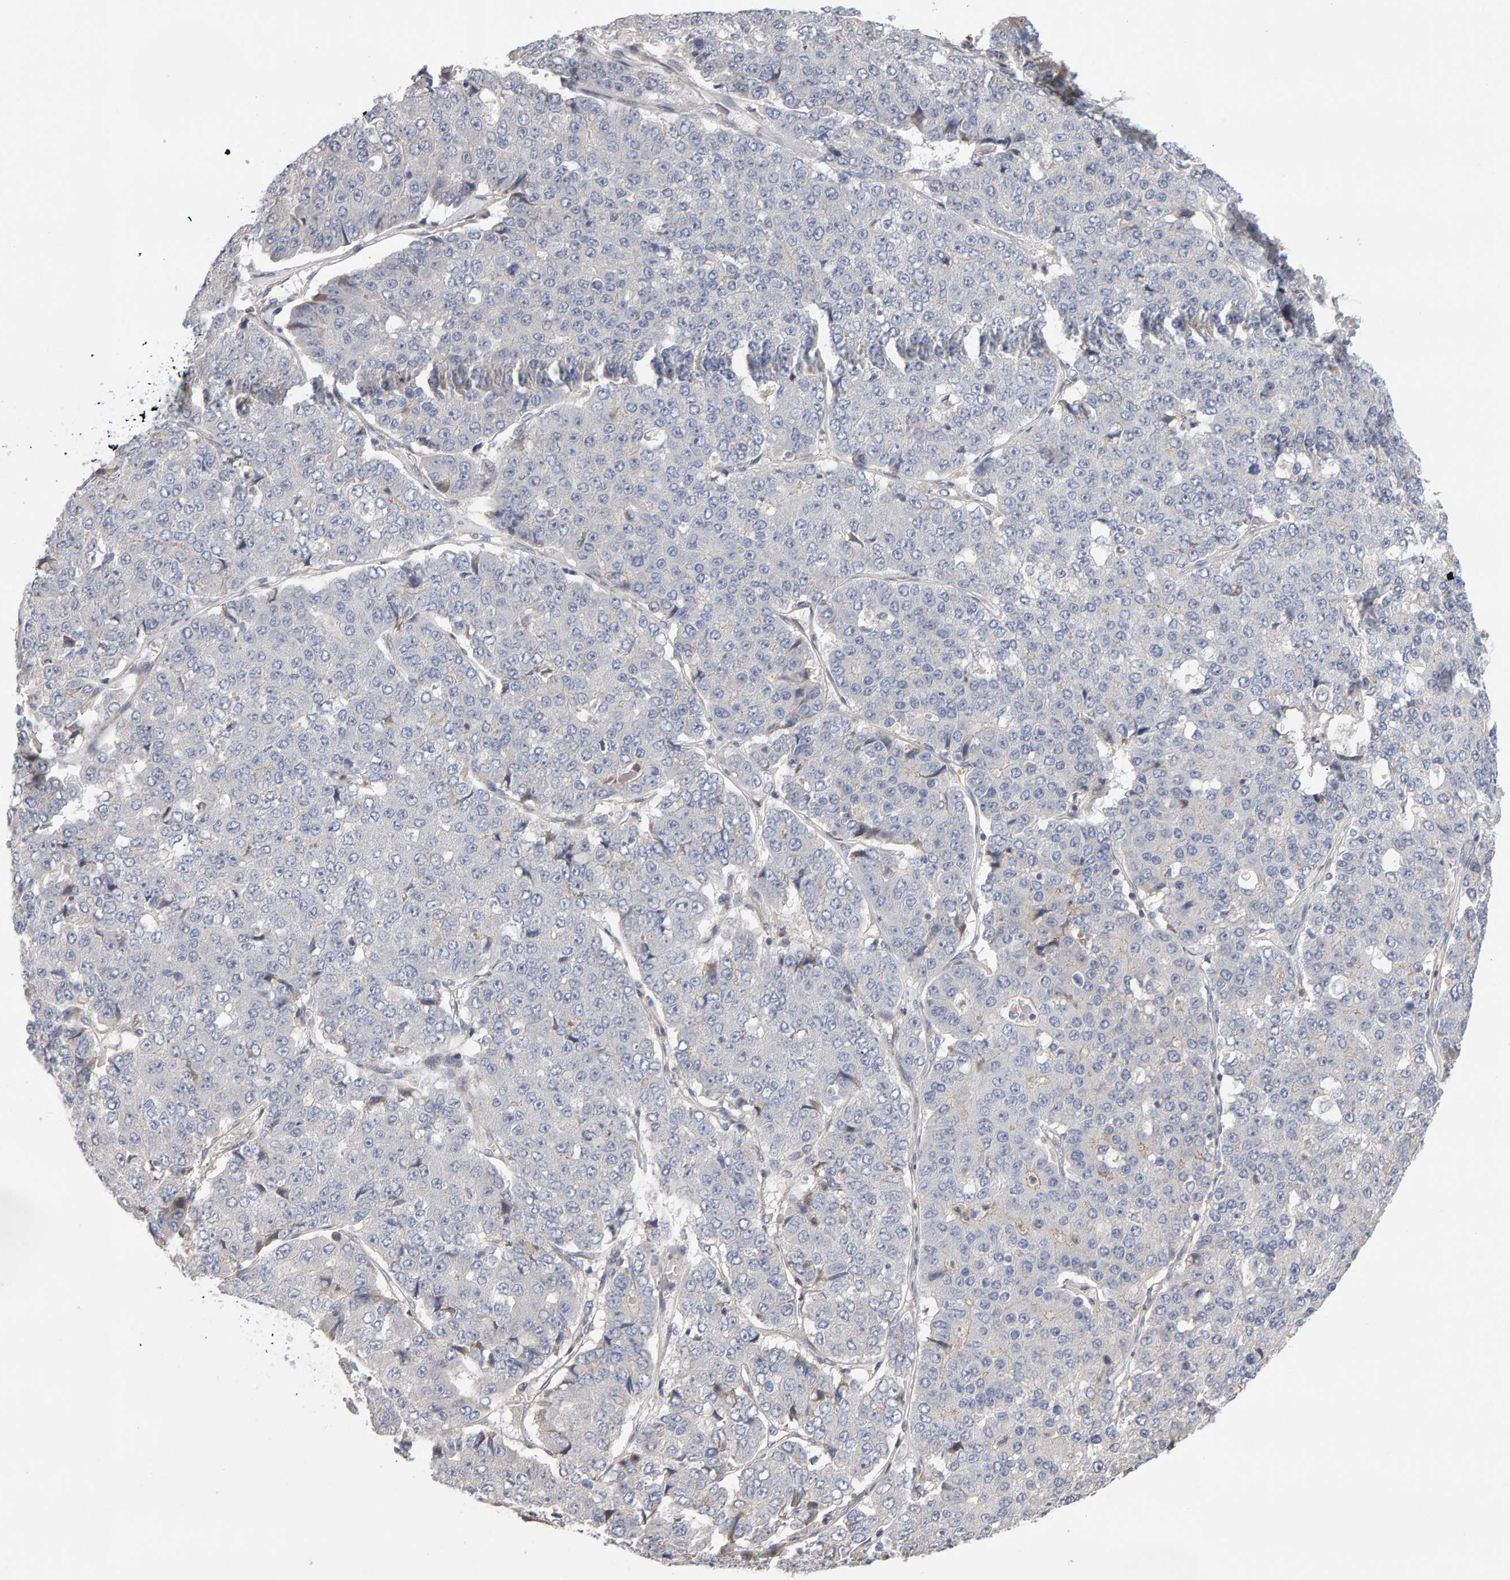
{"staining": {"intensity": "negative", "quantity": "none", "location": "none"}, "tissue": "pancreatic cancer", "cell_type": "Tumor cells", "image_type": "cancer", "snomed": [{"axis": "morphology", "description": "Adenocarcinoma, NOS"}, {"axis": "topography", "description": "Pancreas"}], "caption": "The IHC histopathology image has no significant staining in tumor cells of pancreatic cancer (adenocarcinoma) tissue. Brightfield microscopy of IHC stained with DAB (brown) and hematoxylin (blue), captured at high magnification.", "gene": "LZTS1", "patient": {"sex": "male", "age": 50}}